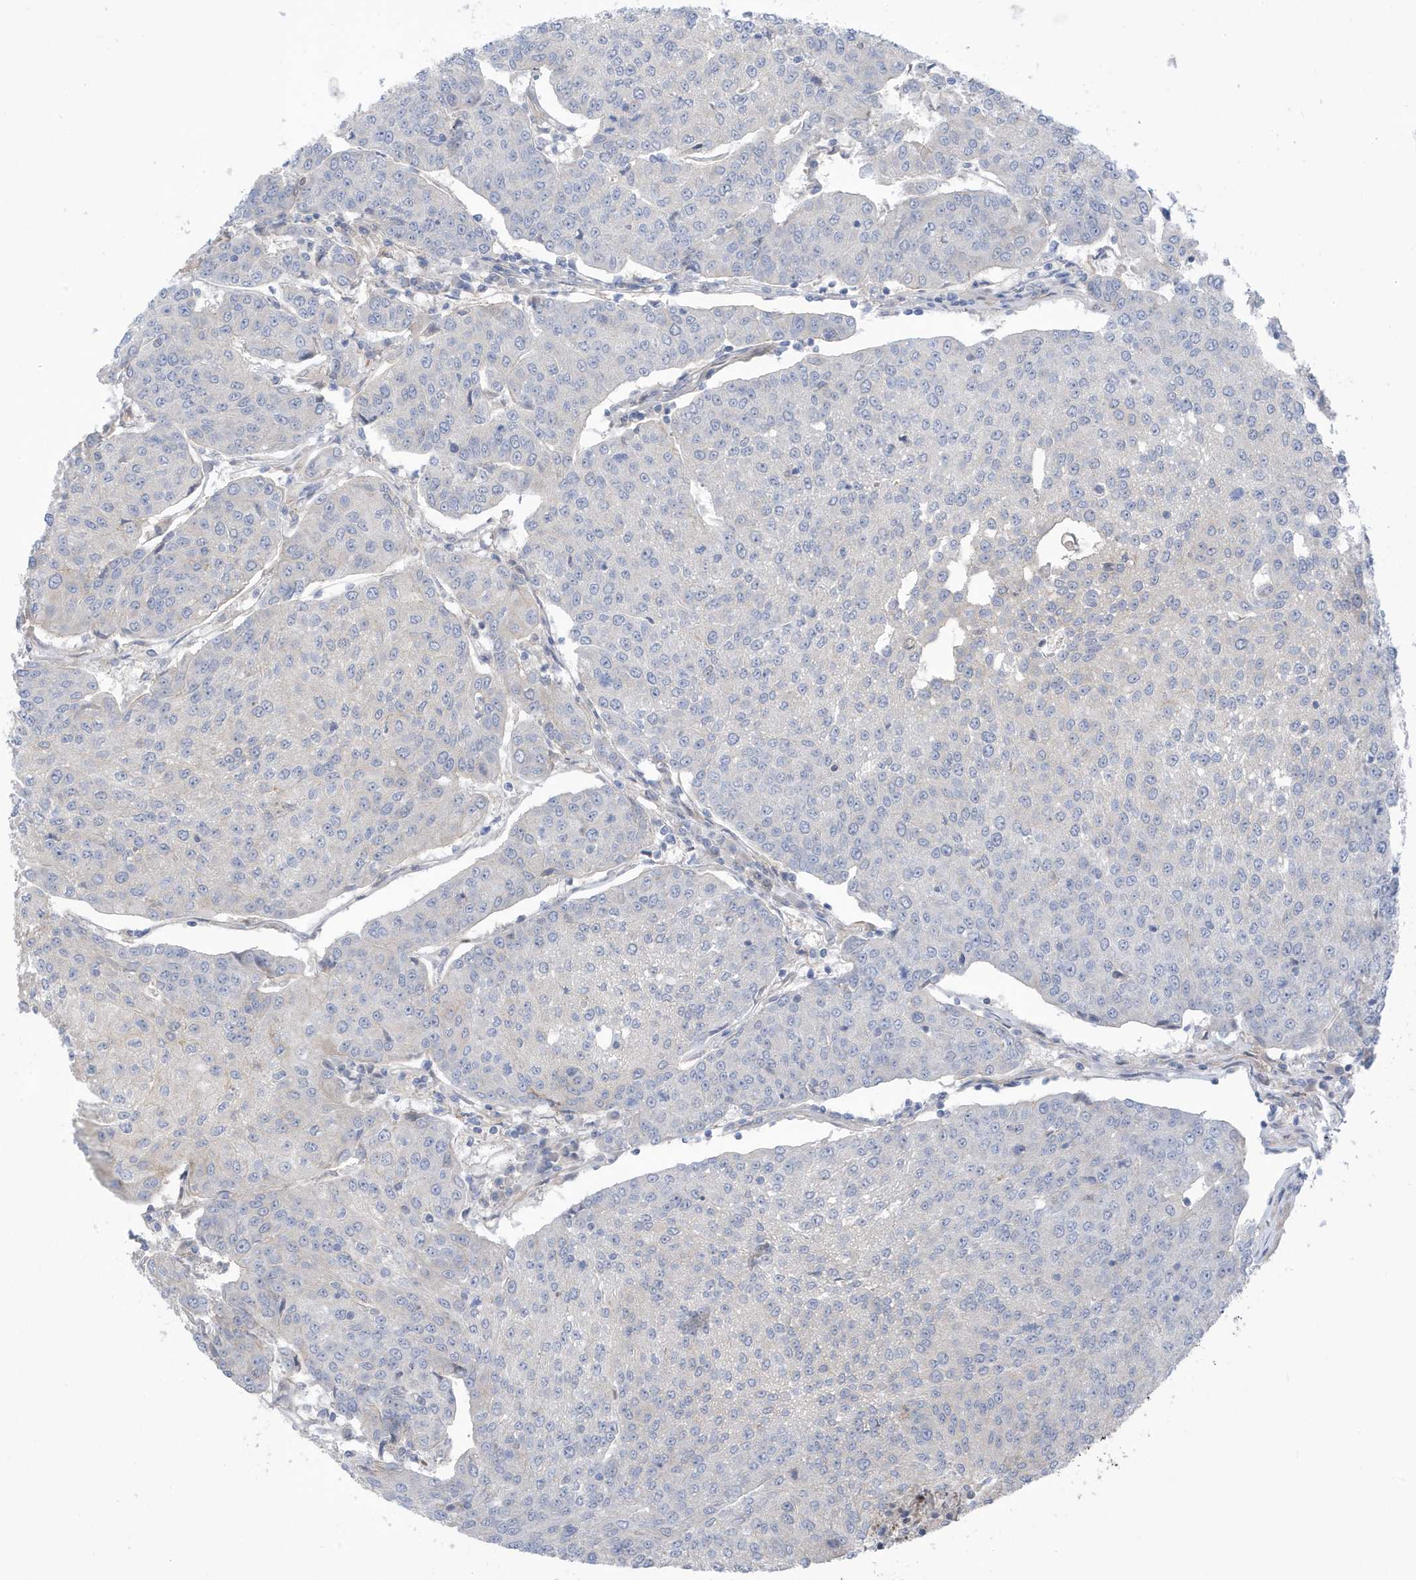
{"staining": {"intensity": "negative", "quantity": "none", "location": "none"}, "tissue": "urothelial cancer", "cell_type": "Tumor cells", "image_type": "cancer", "snomed": [{"axis": "morphology", "description": "Urothelial carcinoma, High grade"}, {"axis": "topography", "description": "Urinary bladder"}], "caption": "This is a photomicrograph of IHC staining of urothelial cancer, which shows no positivity in tumor cells. (Brightfield microscopy of DAB immunohistochemistry (IHC) at high magnification).", "gene": "ATP13A5", "patient": {"sex": "female", "age": 85}}